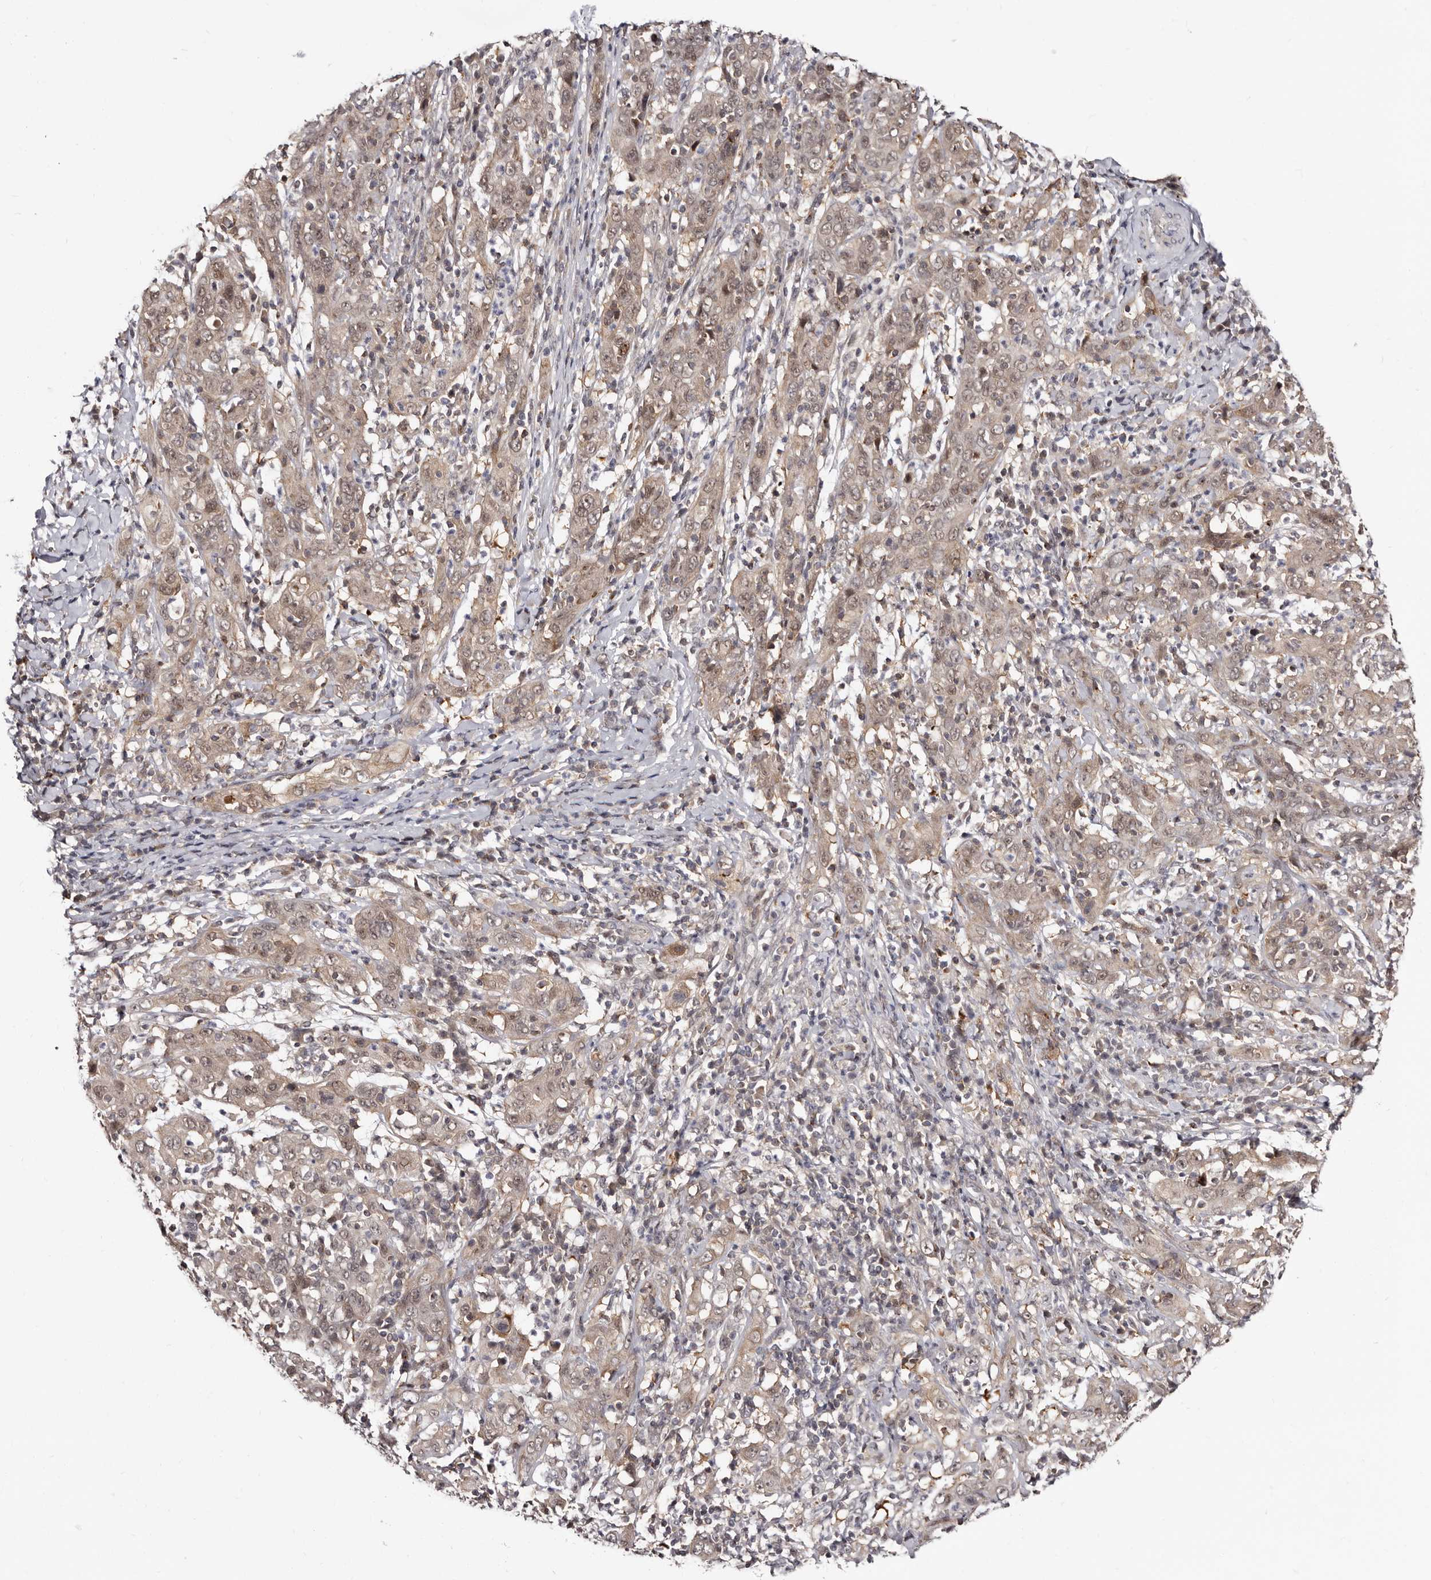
{"staining": {"intensity": "weak", "quantity": ">75%", "location": "cytoplasmic/membranous,nuclear"}, "tissue": "cervical cancer", "cell_type": "Tumor cells", "image_type": "cancer", "snomed": [{"axis": "morphology", "description": "Squamous cell carcinoma, NOS"}, {"axis": "topography", "description": "Cervix"}], "caption": "Cervical cancer stained with immunohistochemistry (IHC) shows weak cytoplasmic/membranous and nuclear staining in approximately >75% of tumor cells.", "gene": "PHF20L1", "patient": {"sex": "female", "age": 46}}